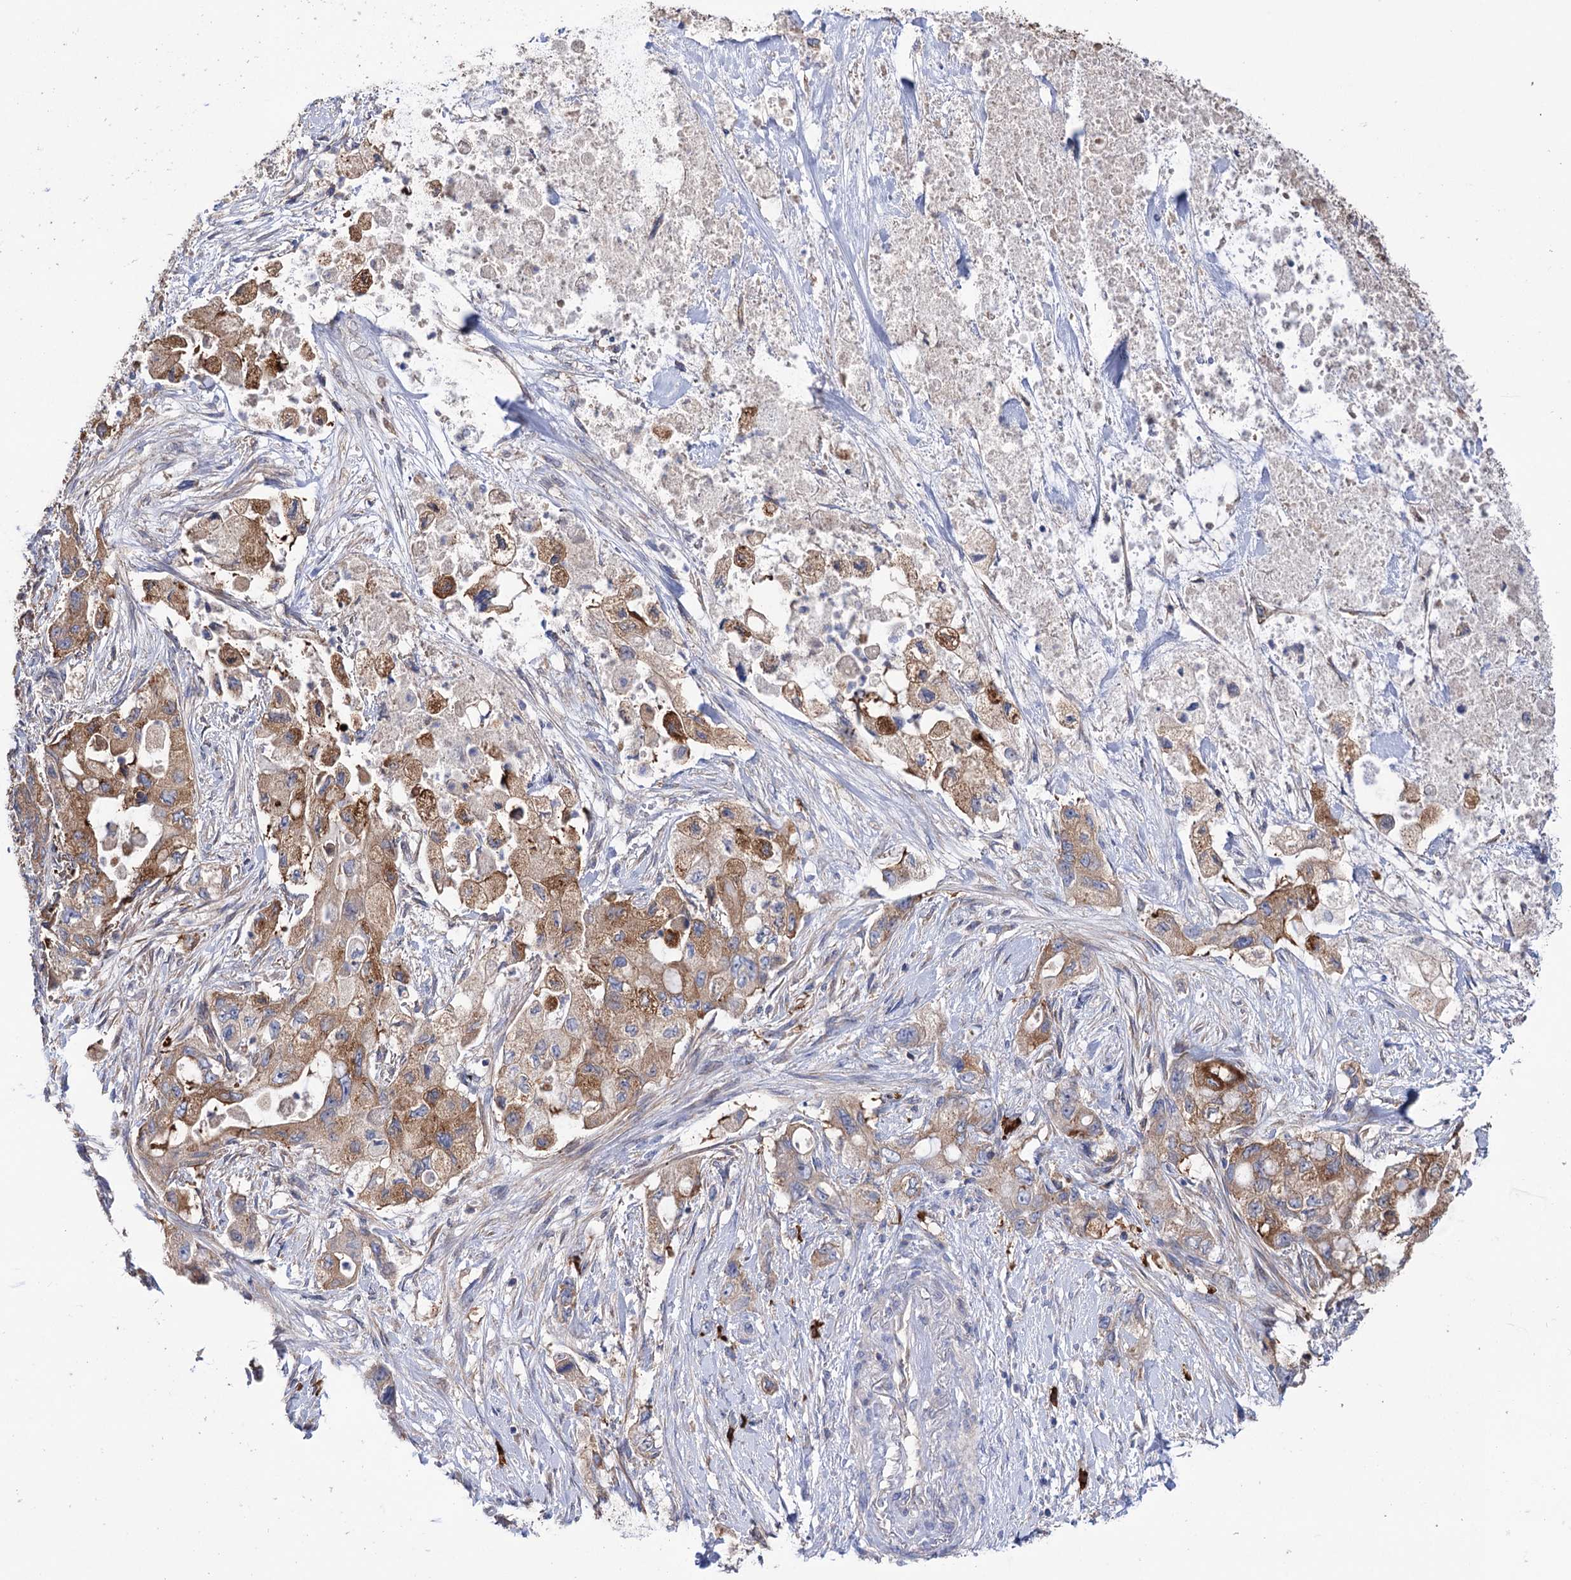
{"staining": {"intensity": "moderate", "quantity": ">75%", "location": "cytoplasmic/membranous"}, "tissue": "pancreatic cancer", "cell_type": "Tumor cells", "image_type": "cancer", "snomed": [{"axis": "morphology", "description": "Adenocarcinoma, NOS"}, {"axis": "topography", "description": "Pancreas"}], "caption": "Immunohistochemical staining of pancreatic adenocarcinoma exhibits medium levels of moderate cytoplasmic/membranous expression in about >75% of tumor cells.", "gene": "BBS4", "patient": {"sex": "female", "age": 73}}